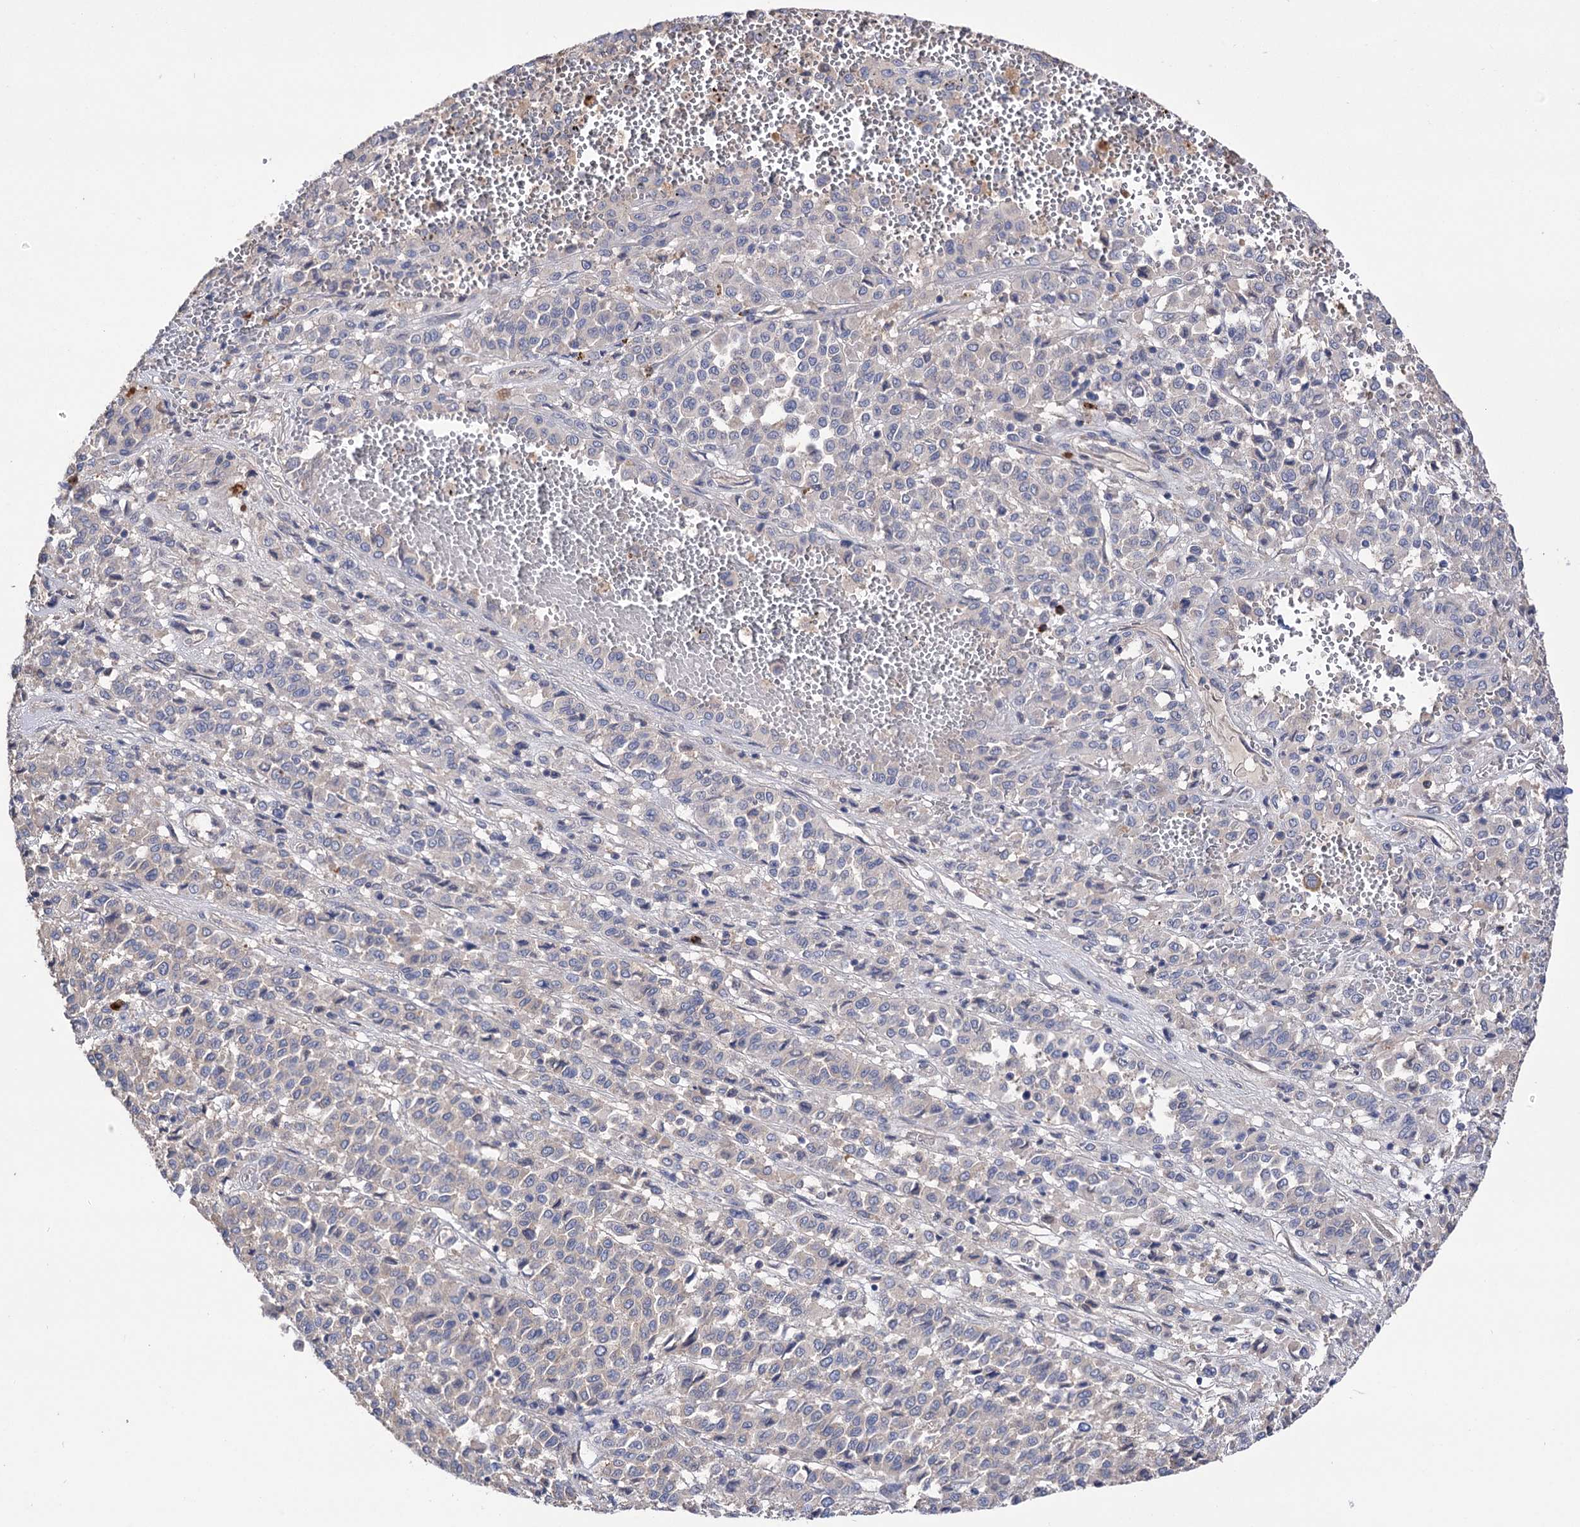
{"staining": {"intensity": "negative", "quantity": "none", "location": "none"}, "tissue": "melanoma", "cell_type": "Tumor cells", "image_type": "cancer", "snomed": [{"axis": "morphology", "description": "Malignant melanoma, Metastatic site"}, {"axis": "topography", "description": "Pancreas"}], "caption": "Immunohistochemical staining of human malignant melanoma (metastatic site) shows no significant expression in tumor cells. (DAB immunohistochemistry (IHC), high magnification).", "gene": "BBS4", "patient": {"sex": "female", "age": 30}}